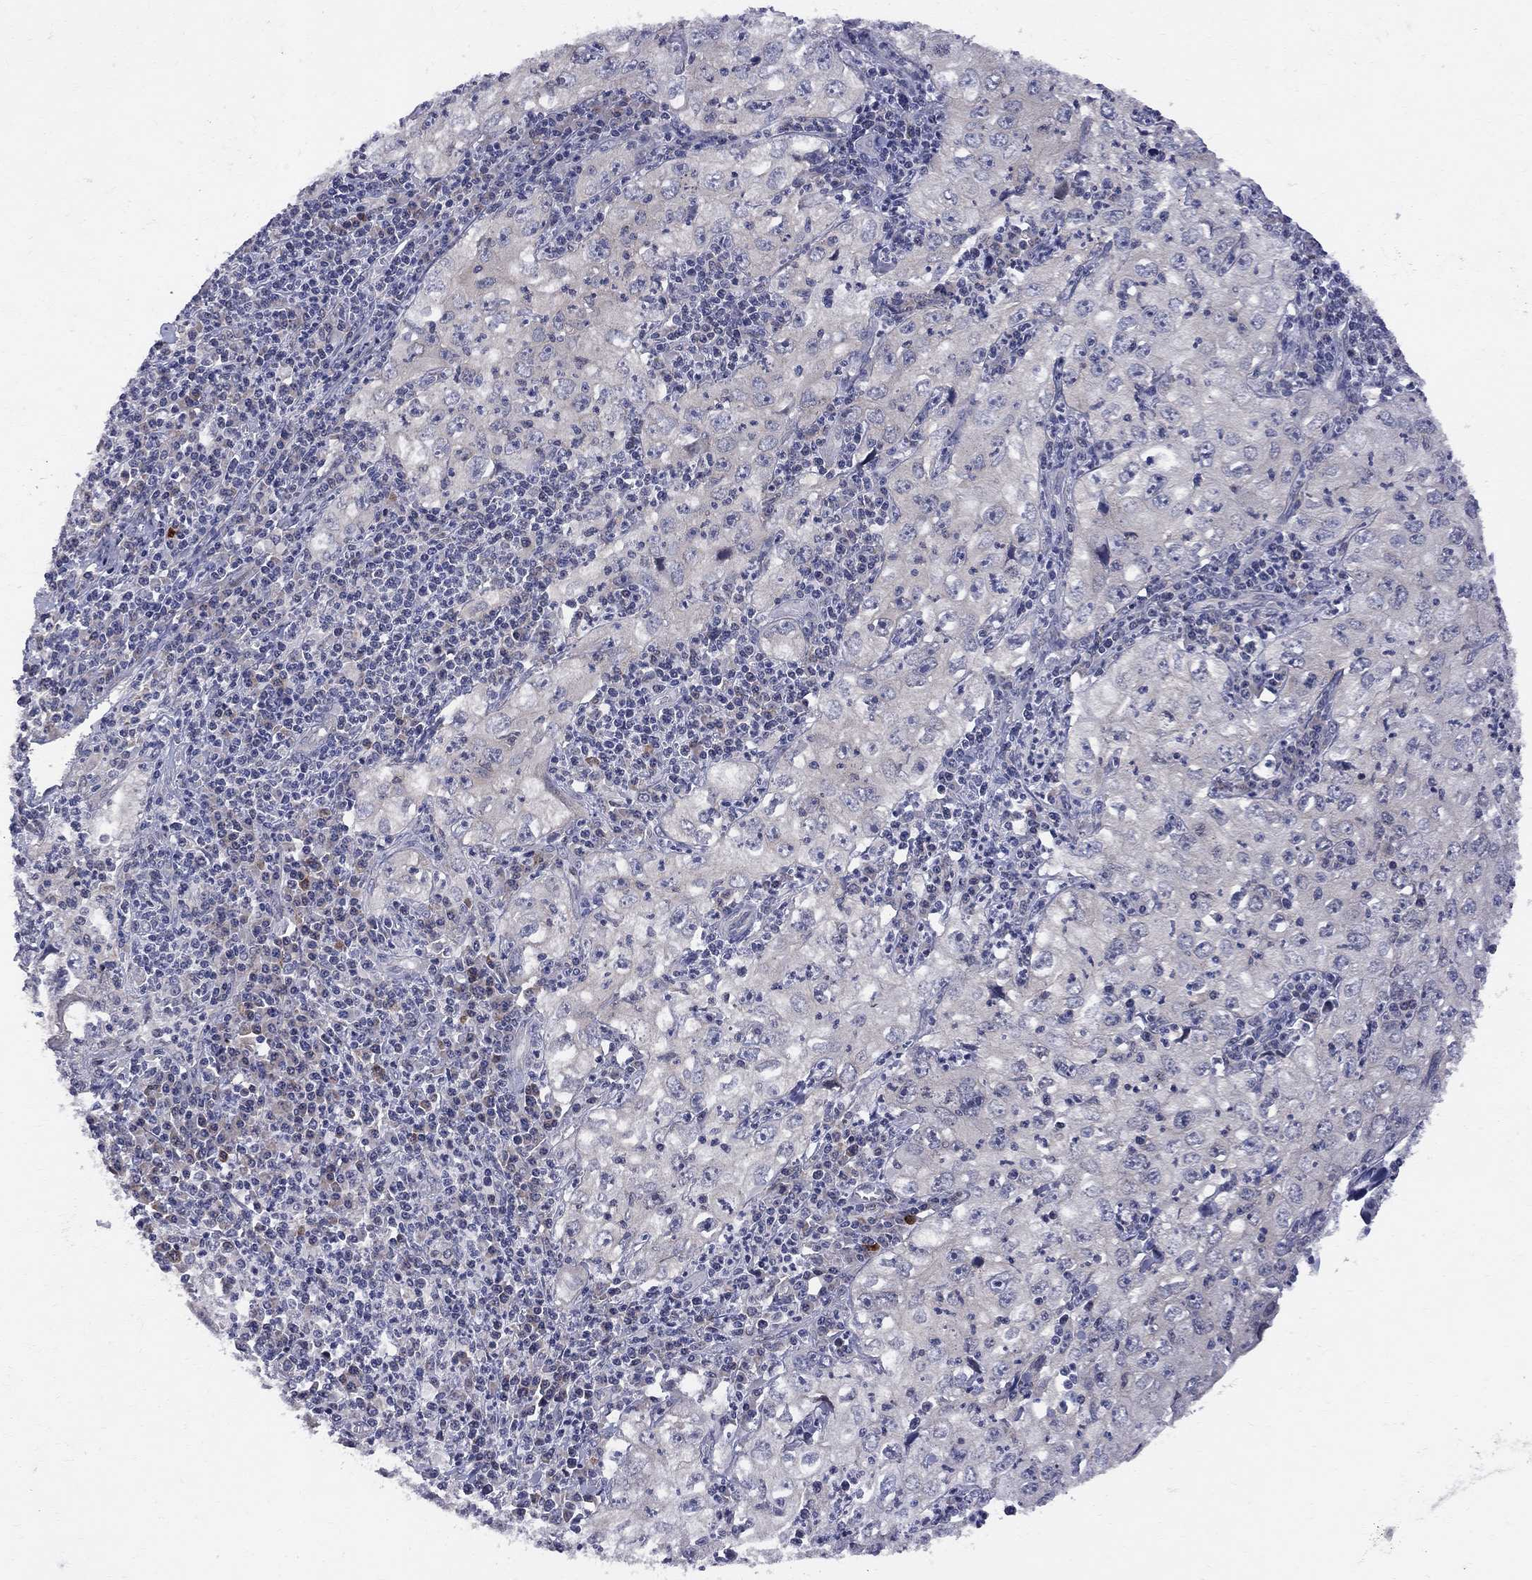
{"staining": {"intensity": "negative", "quantity": "none", "location": "none"}, "tissue": "cervical cancer", "cell_type": "Tumor cells", "image_type": "cancer", "snomed": [{"axis": "morphology", "description": "Squamous cell carcinoma, NOS"}, {"axis": "topography", "description": "Cervix"}], "caption": "DAB immunohistochemical staining of human squamous cell carcinoma (cervical) exhibits no significant staining in tumor cells.", "gene": "CNOT11", "patient": {"sex": "female", "age": 24}}